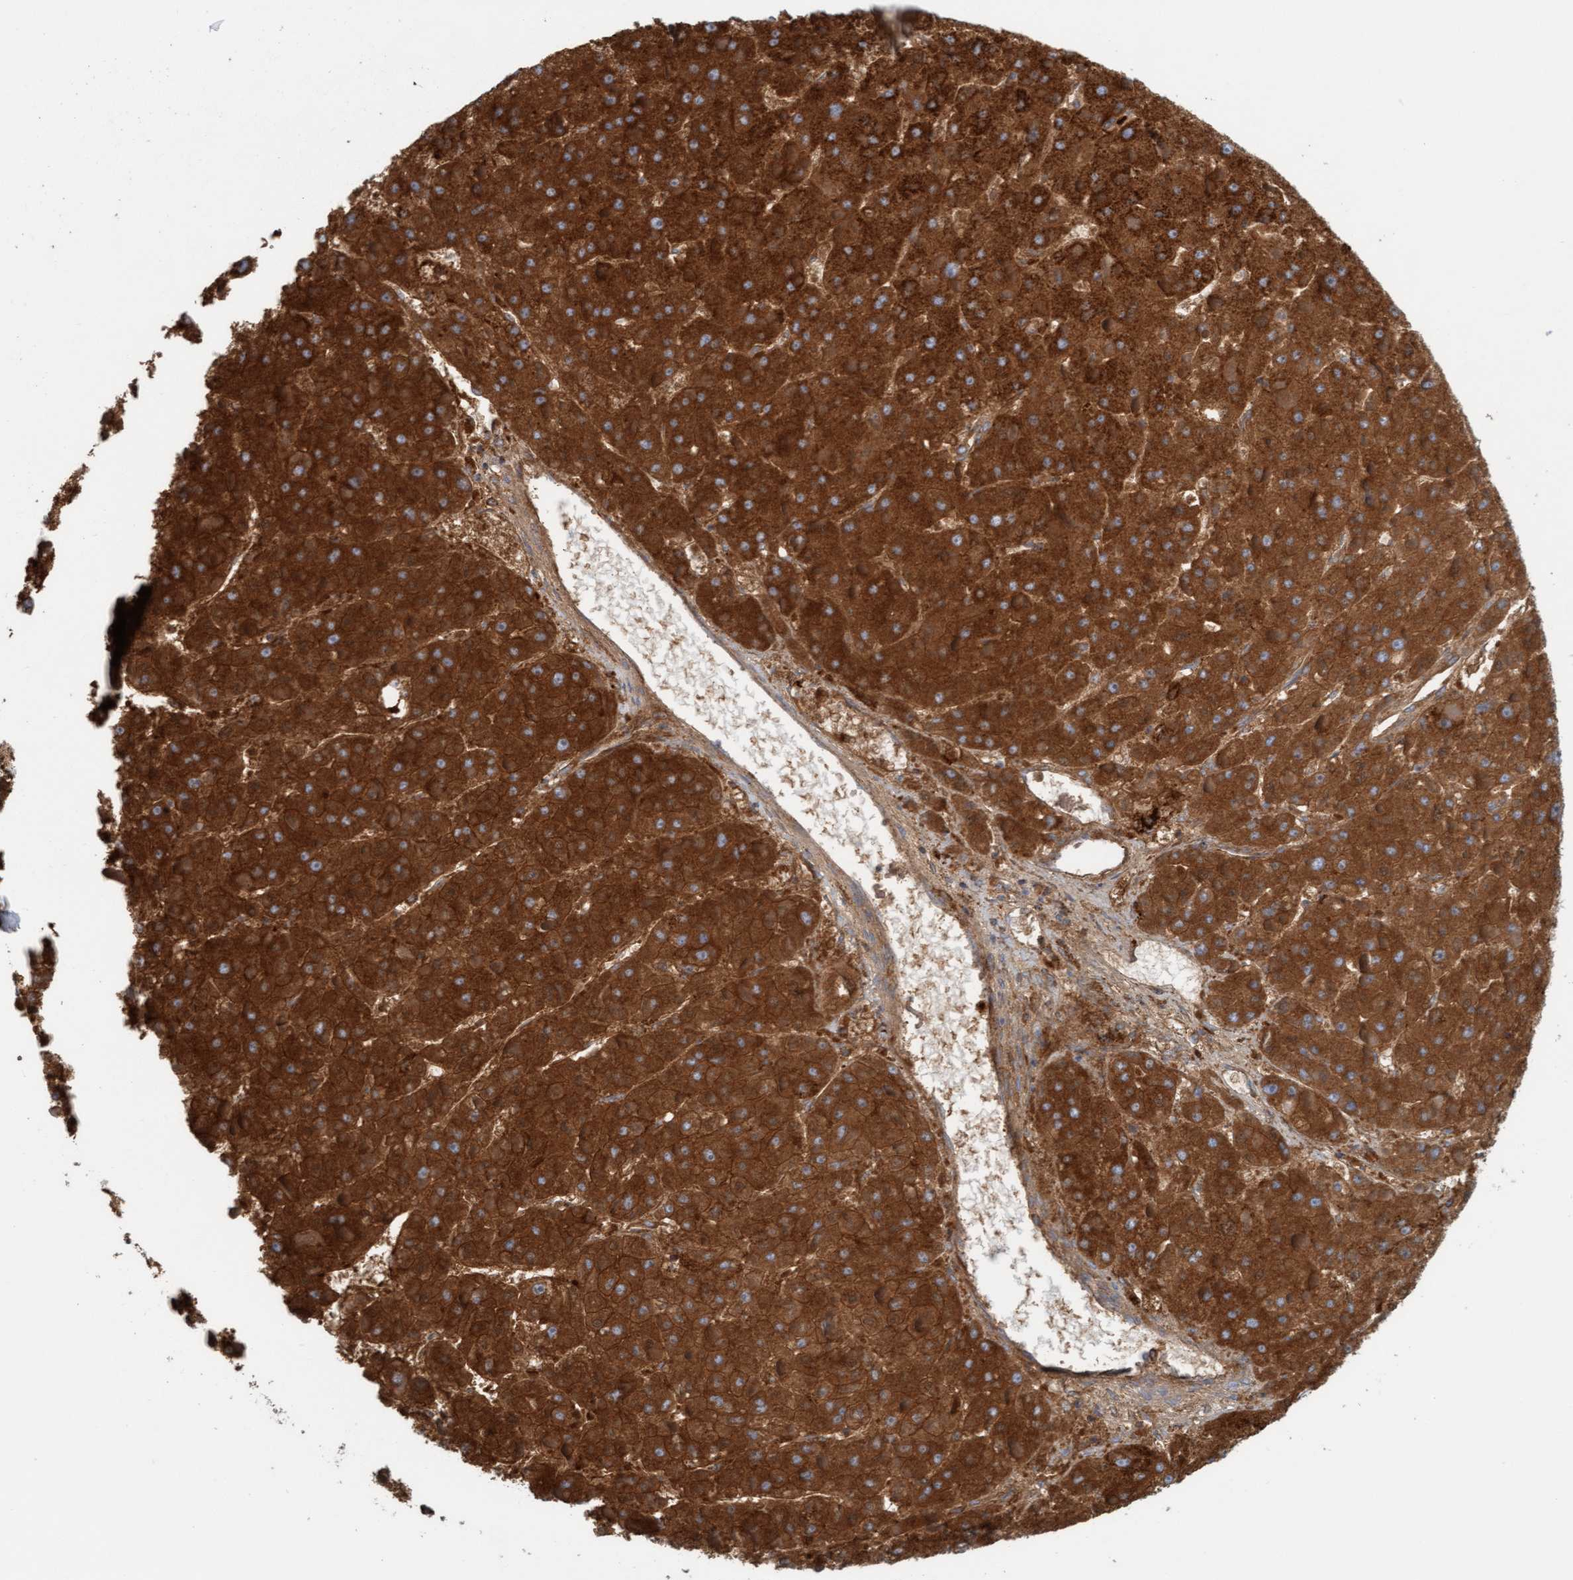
{"staining": {"intensity": "strong", "quantity": ">75%", "location": "cytoplasmic/membranous"}, "tissue": "liver cancer", "cell_type": "Tumor cells", "image_type": "cancer", "snomed": [{"axis": "morphology", "description": "Carcinoma, Hepatocellular, NOS"}, {"axis": "topography", "description": "Liver"}], "caption": "Hepatocellular carcinoma (liver) stained for a protein shows strong cytoplasmic/membranous positivity in tumor cells. The protein is shown in brown color, while the nuclei are stained blue.", "gene": "B9D1", "patient": {"sex": "female", "age": 73}}